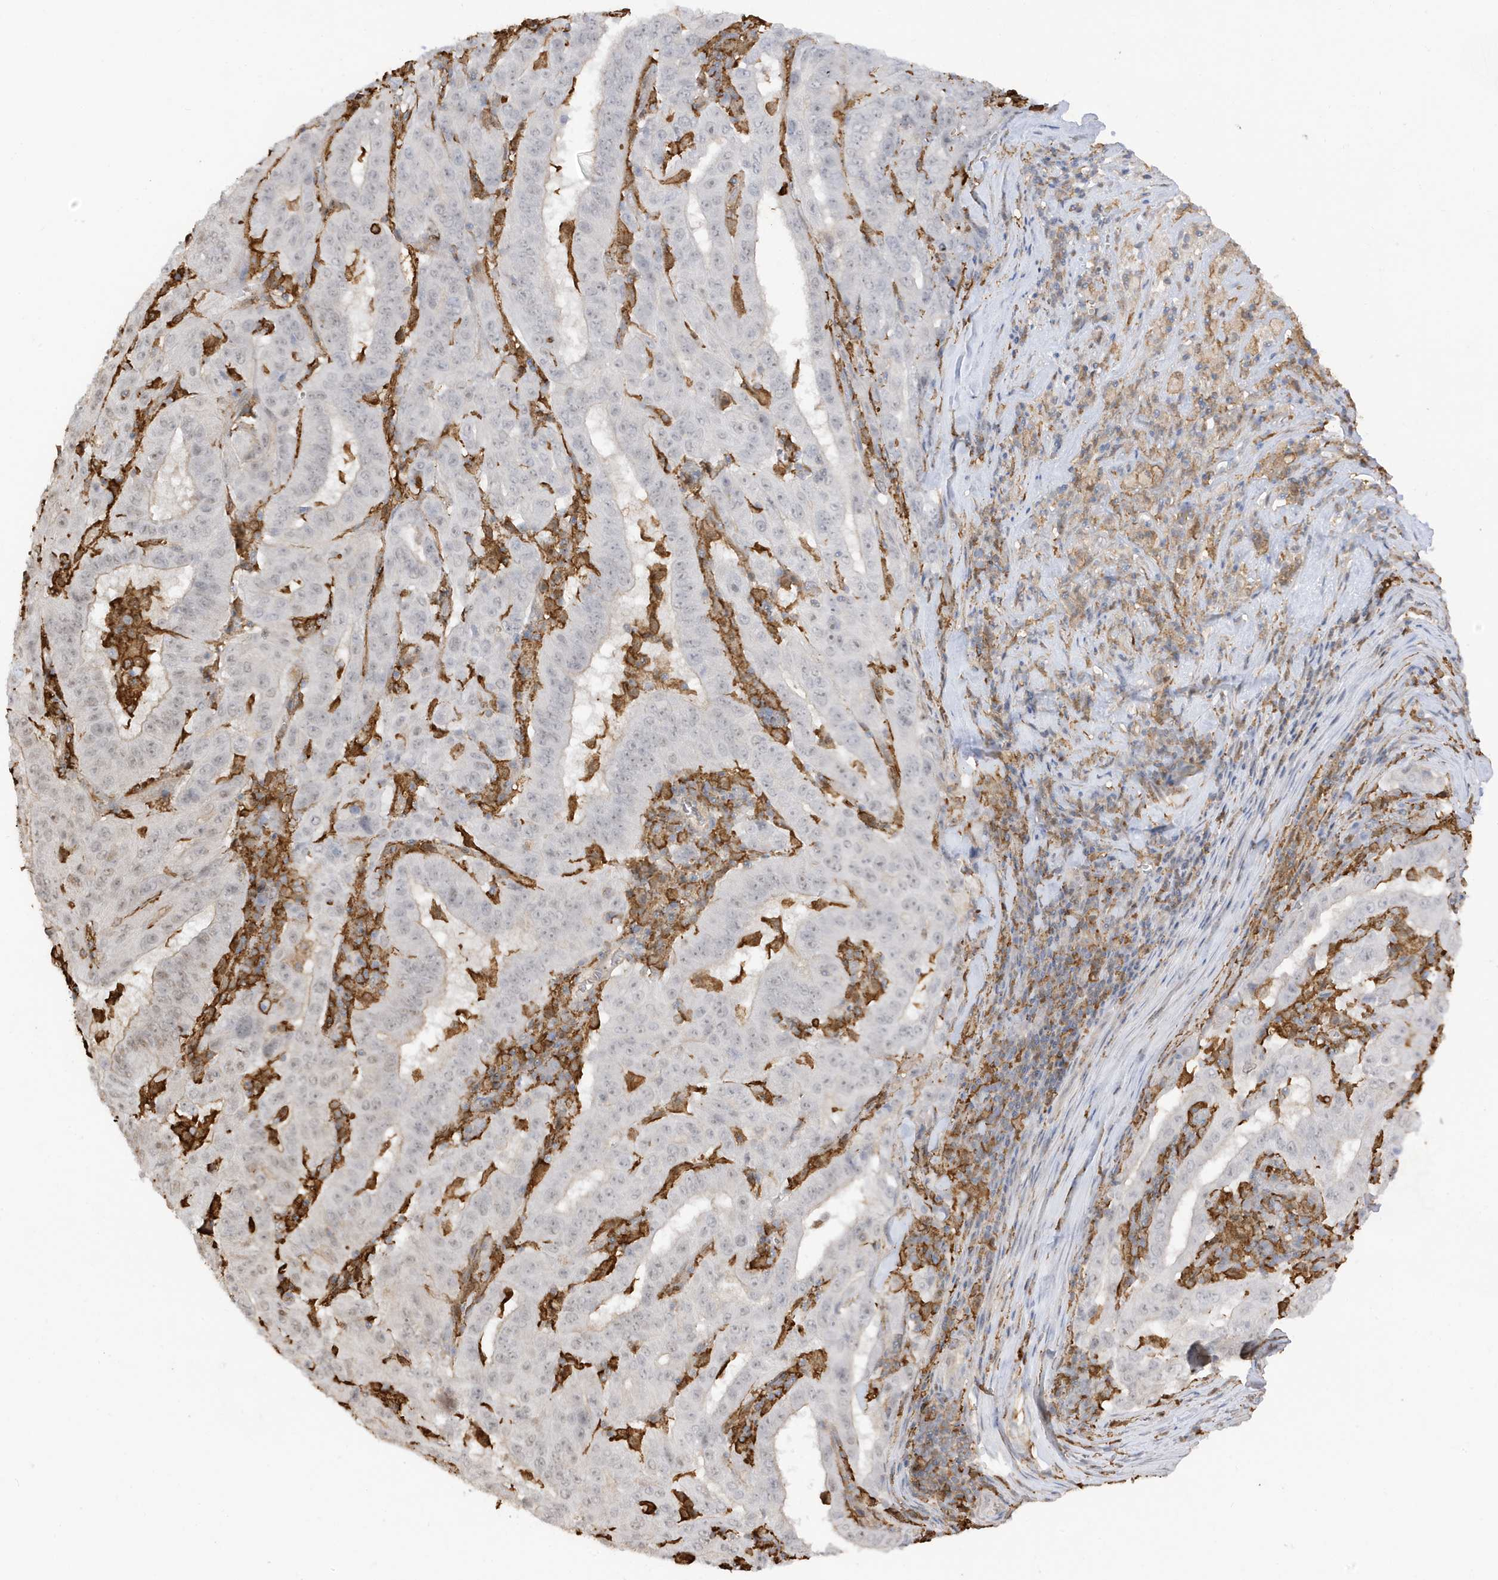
{"staining": {"intensity": "negative", "quantity": "none", "location": "none"}, "tissue": "pancreatic cancer", "cell_type": "Tumor cells", "image_type": "cancer", "snomed": [{"axis": "morphology", "description": "Adenocarcinoma, NOS"}, {"axis": "topography", "description": "Pancreas"}], "caption": "A micrograph of human pancreatic cancer is negative for staining in tumor cells.", "gene": "PHACTR2", "patient": {"sex": "male", "age": 63}}